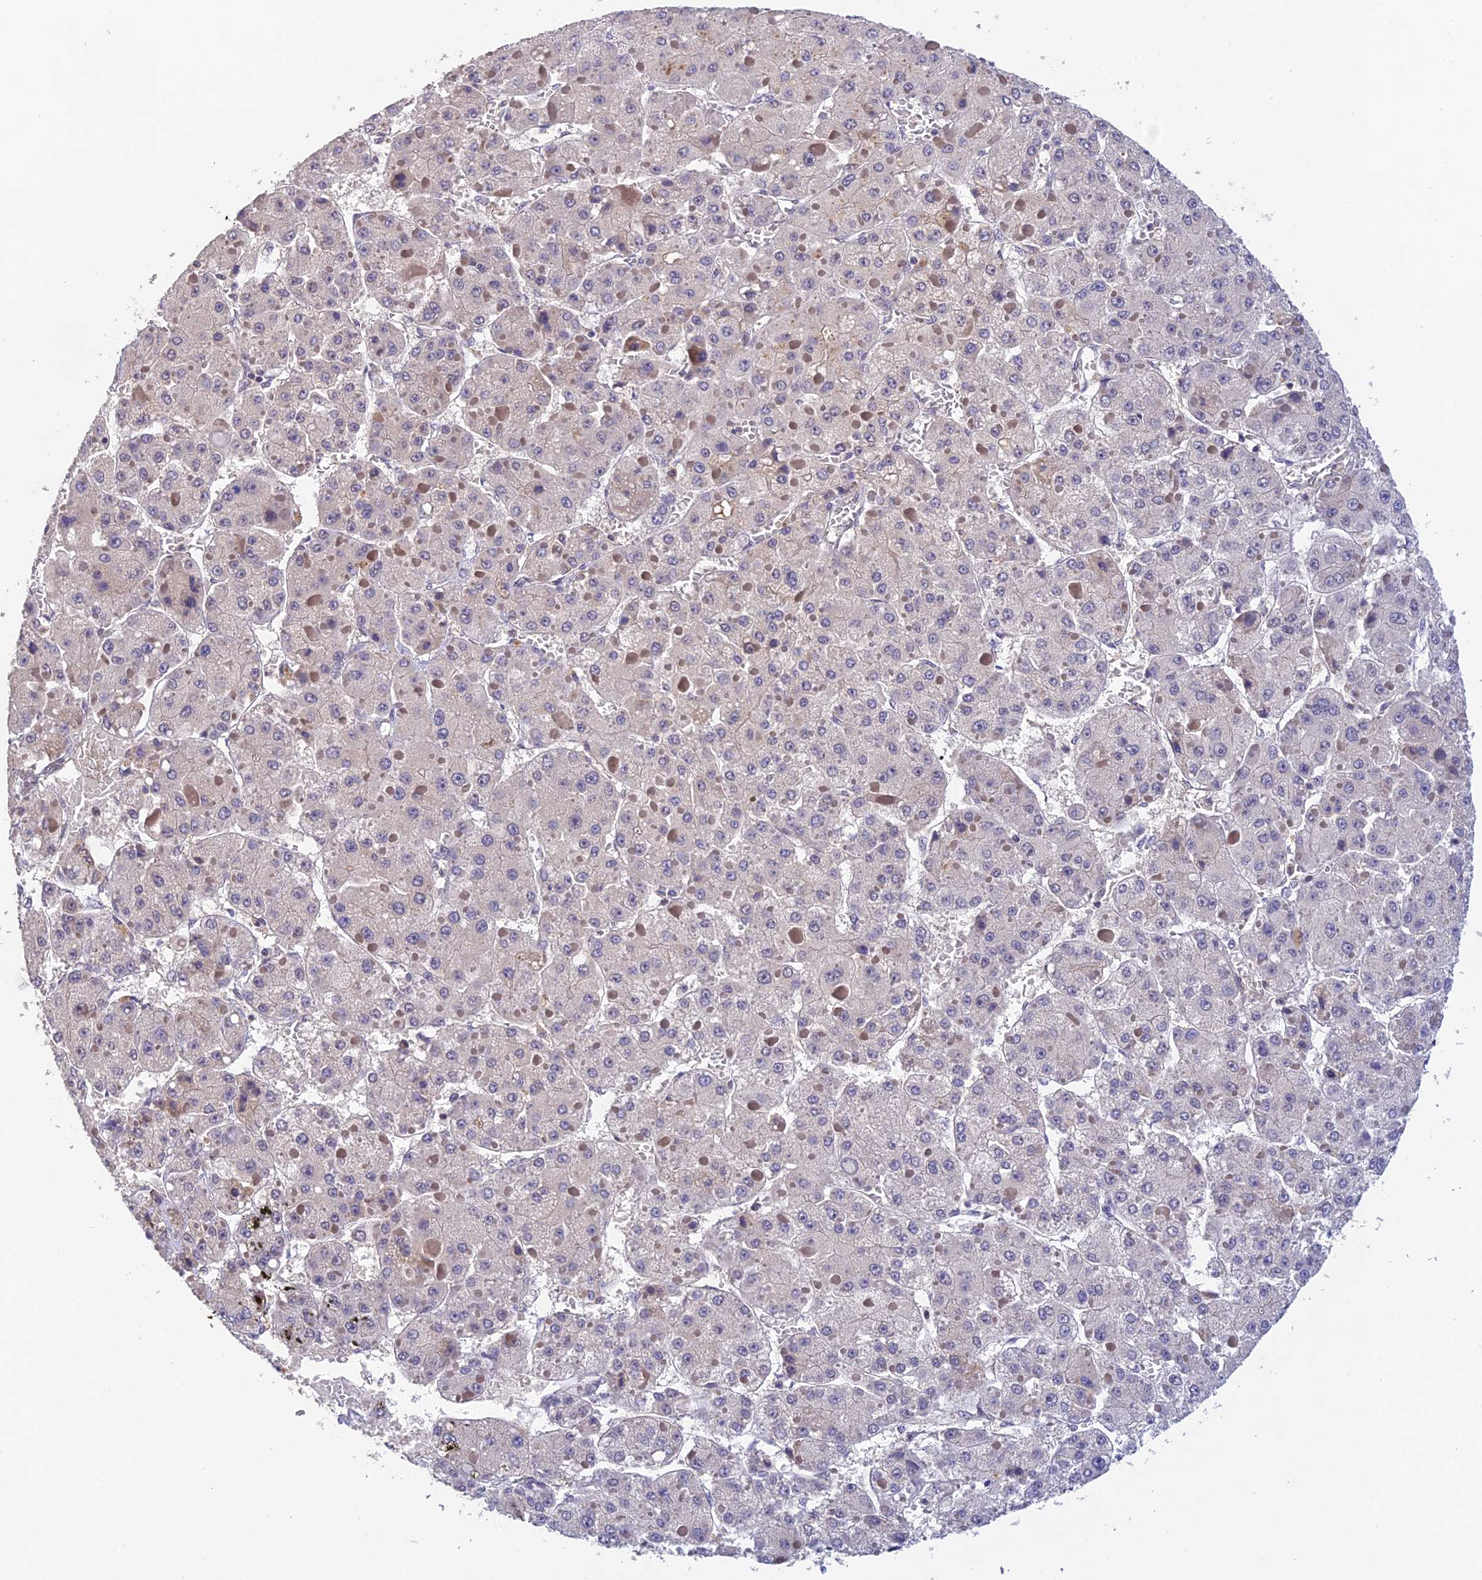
{"staining": {"intensity": "negative", "quantity": "none", "location": "none"}, "tissue": "liver cancer", "cell_type": "Tumor cells", "image_type": "cancer", "snomed": [{"axis": "morphology", "description": "Carcinoma, Hepatocellular, NOS"}, {"axis": "topography", "description": "Liver"}], "caption": "Immunohistochemistry image of neoplastic tissue: liver cancer (hepatocellular carcinoma) stained with DAB (3,3'-diaminobenzidine) reveals no significant protein staining in tumor cells.", "gene": "ZNF436", "patient": {"sex": "female", "age": 73}}